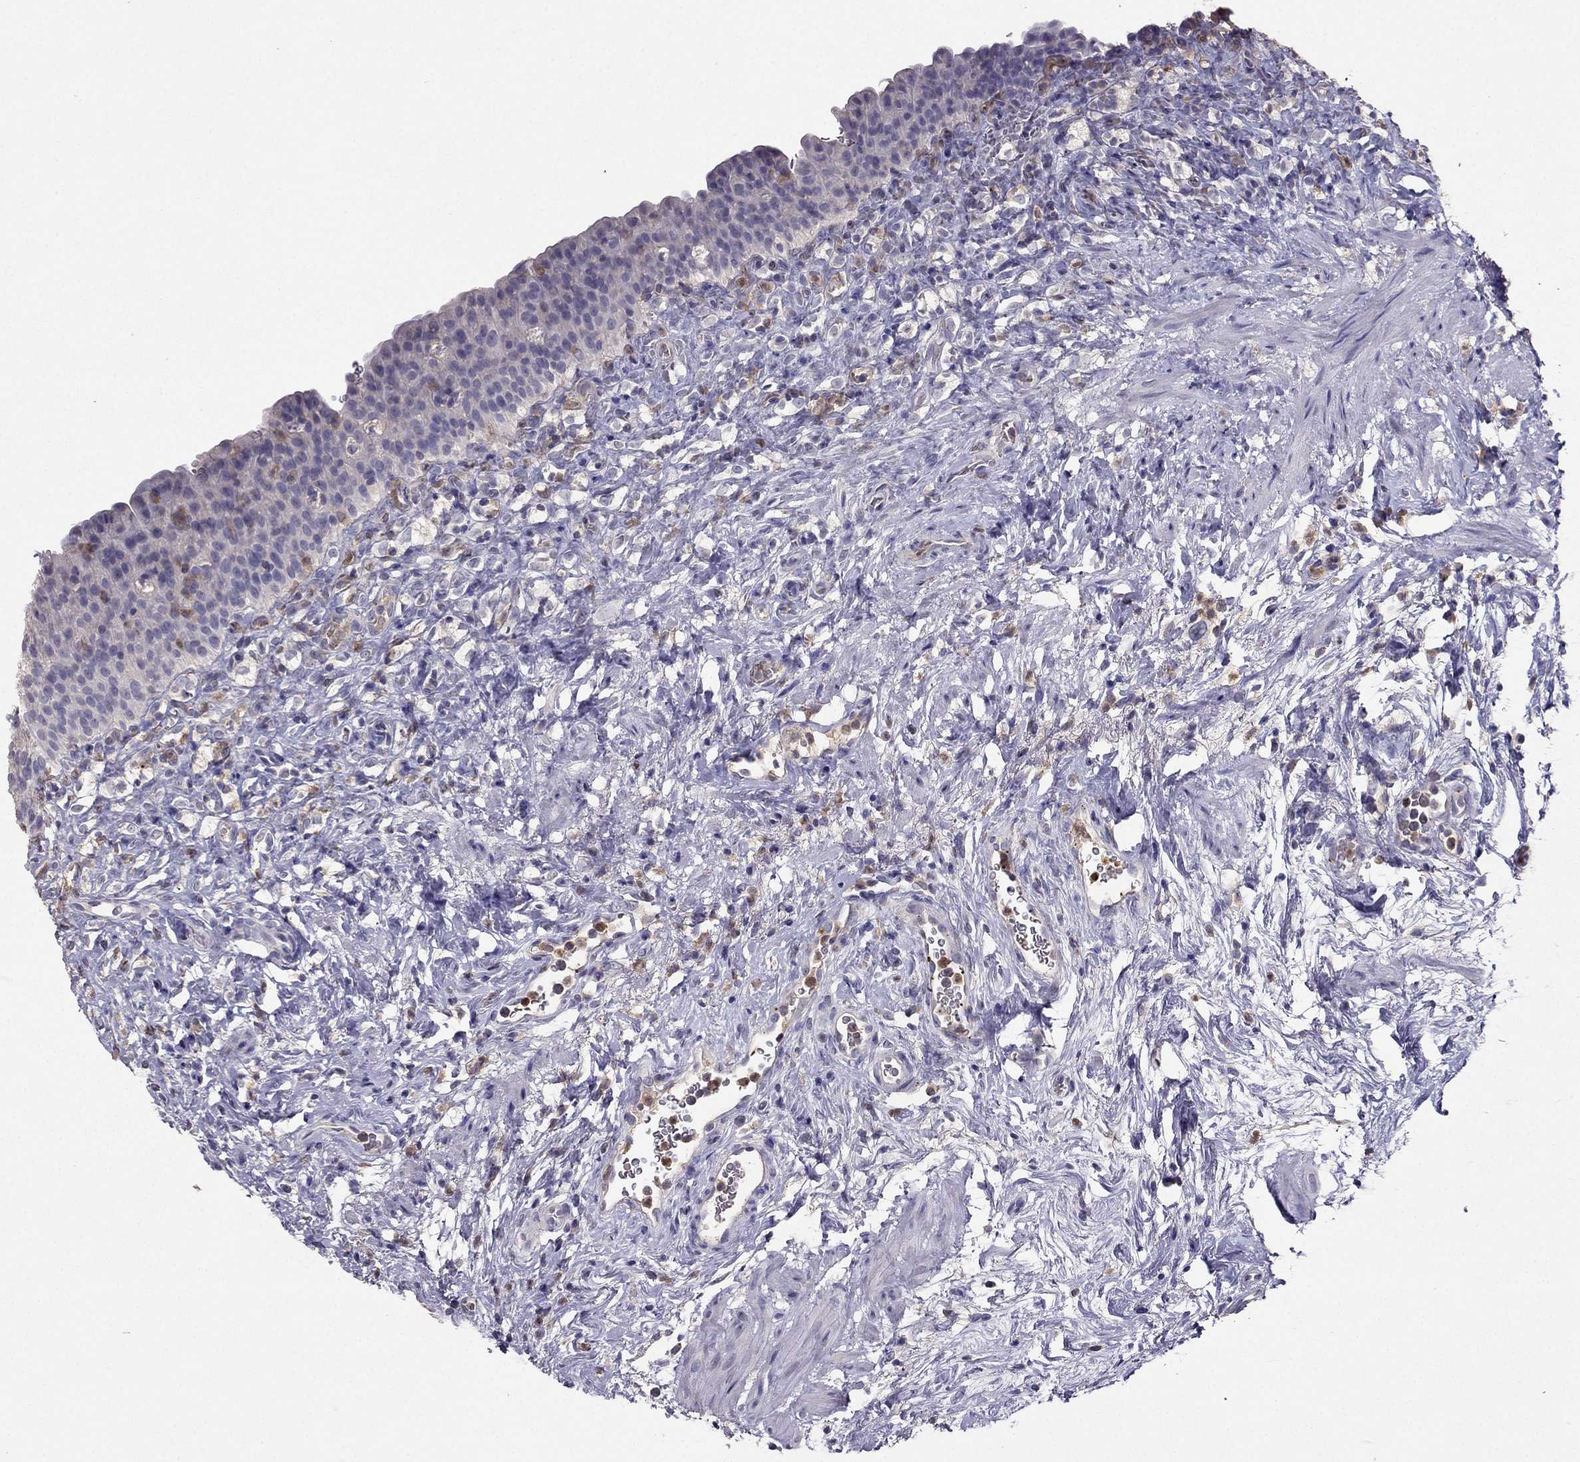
{"staining": {"intensity": "negative", "quantity": "none", "location": "none"}, "tissue": "urinary bladder", "cell_type": "Urothelial cells", "image_type": "normal", "snomed": [{"axis": "morphology", "description": "Normal tissue, NOS"}, {"axis": "topography", "description": "Urinary bladder"}], "caption": "An immunohistochemistry (IHC) histopathology image of normal urinary bladder is shown. There is no staining in urothelial cells of urinary bladder.", "gene": "RFLNB", "patient": {"sex": "male", "age": 76}}